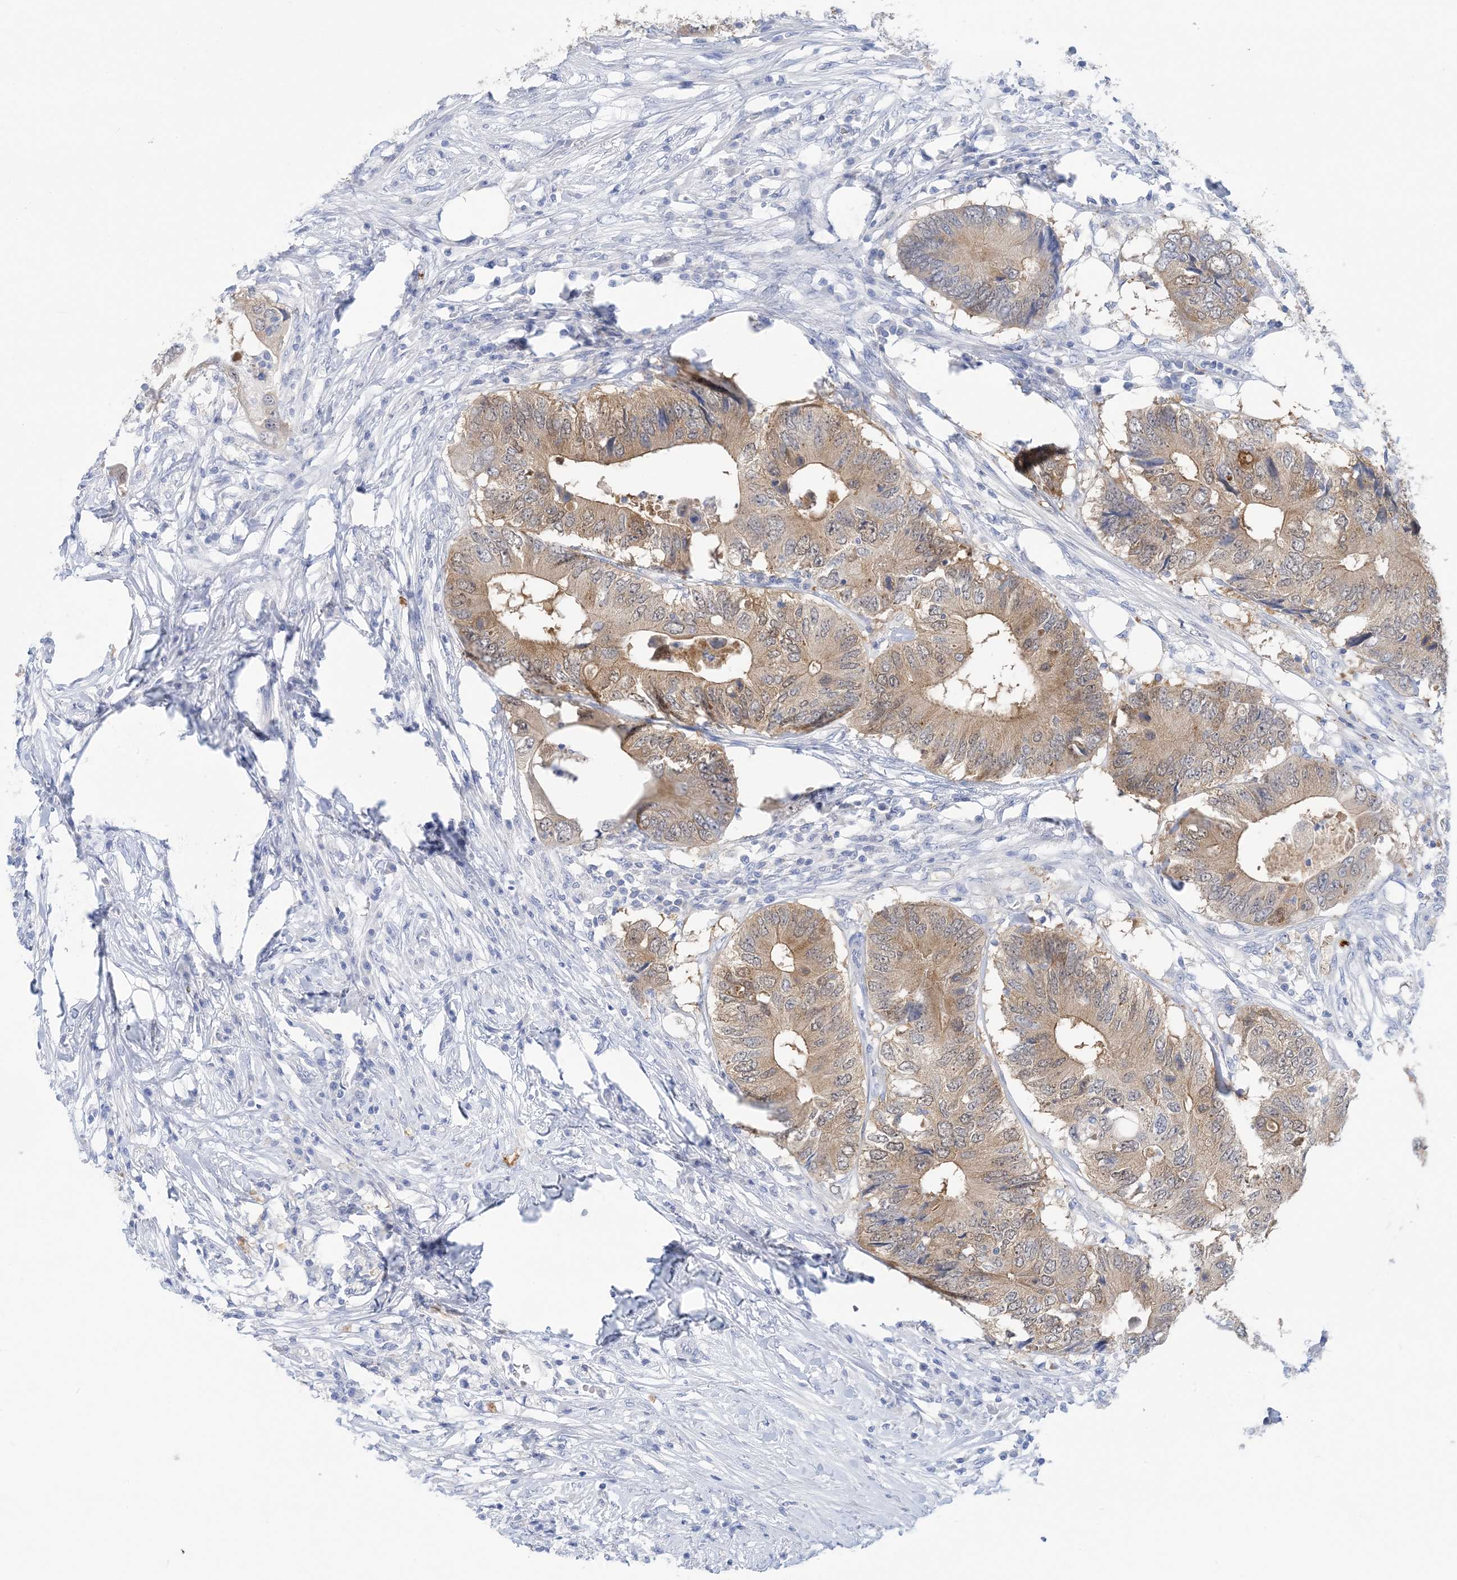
{"staining": {"intensity": "moderate", "quantity": ">75%", "location": "cytoplasmic/membranous"}, "tissue": "colorectal cancer", "cell_type": "Tumor cells", "image_type": "cancer", "snomed": [{"axis": "morphology", "description": "Adenocarcinoma, NOS"}, {"axis": "topography", "description": "Colon"}], "caption": "Moderate cytoplasmic/membranous protein positivity is seen in approximately >75% of tumor cells in colorectal cancer.", "gene": "SH3YL1", "patient": {"sex": "male", "age": 71}}